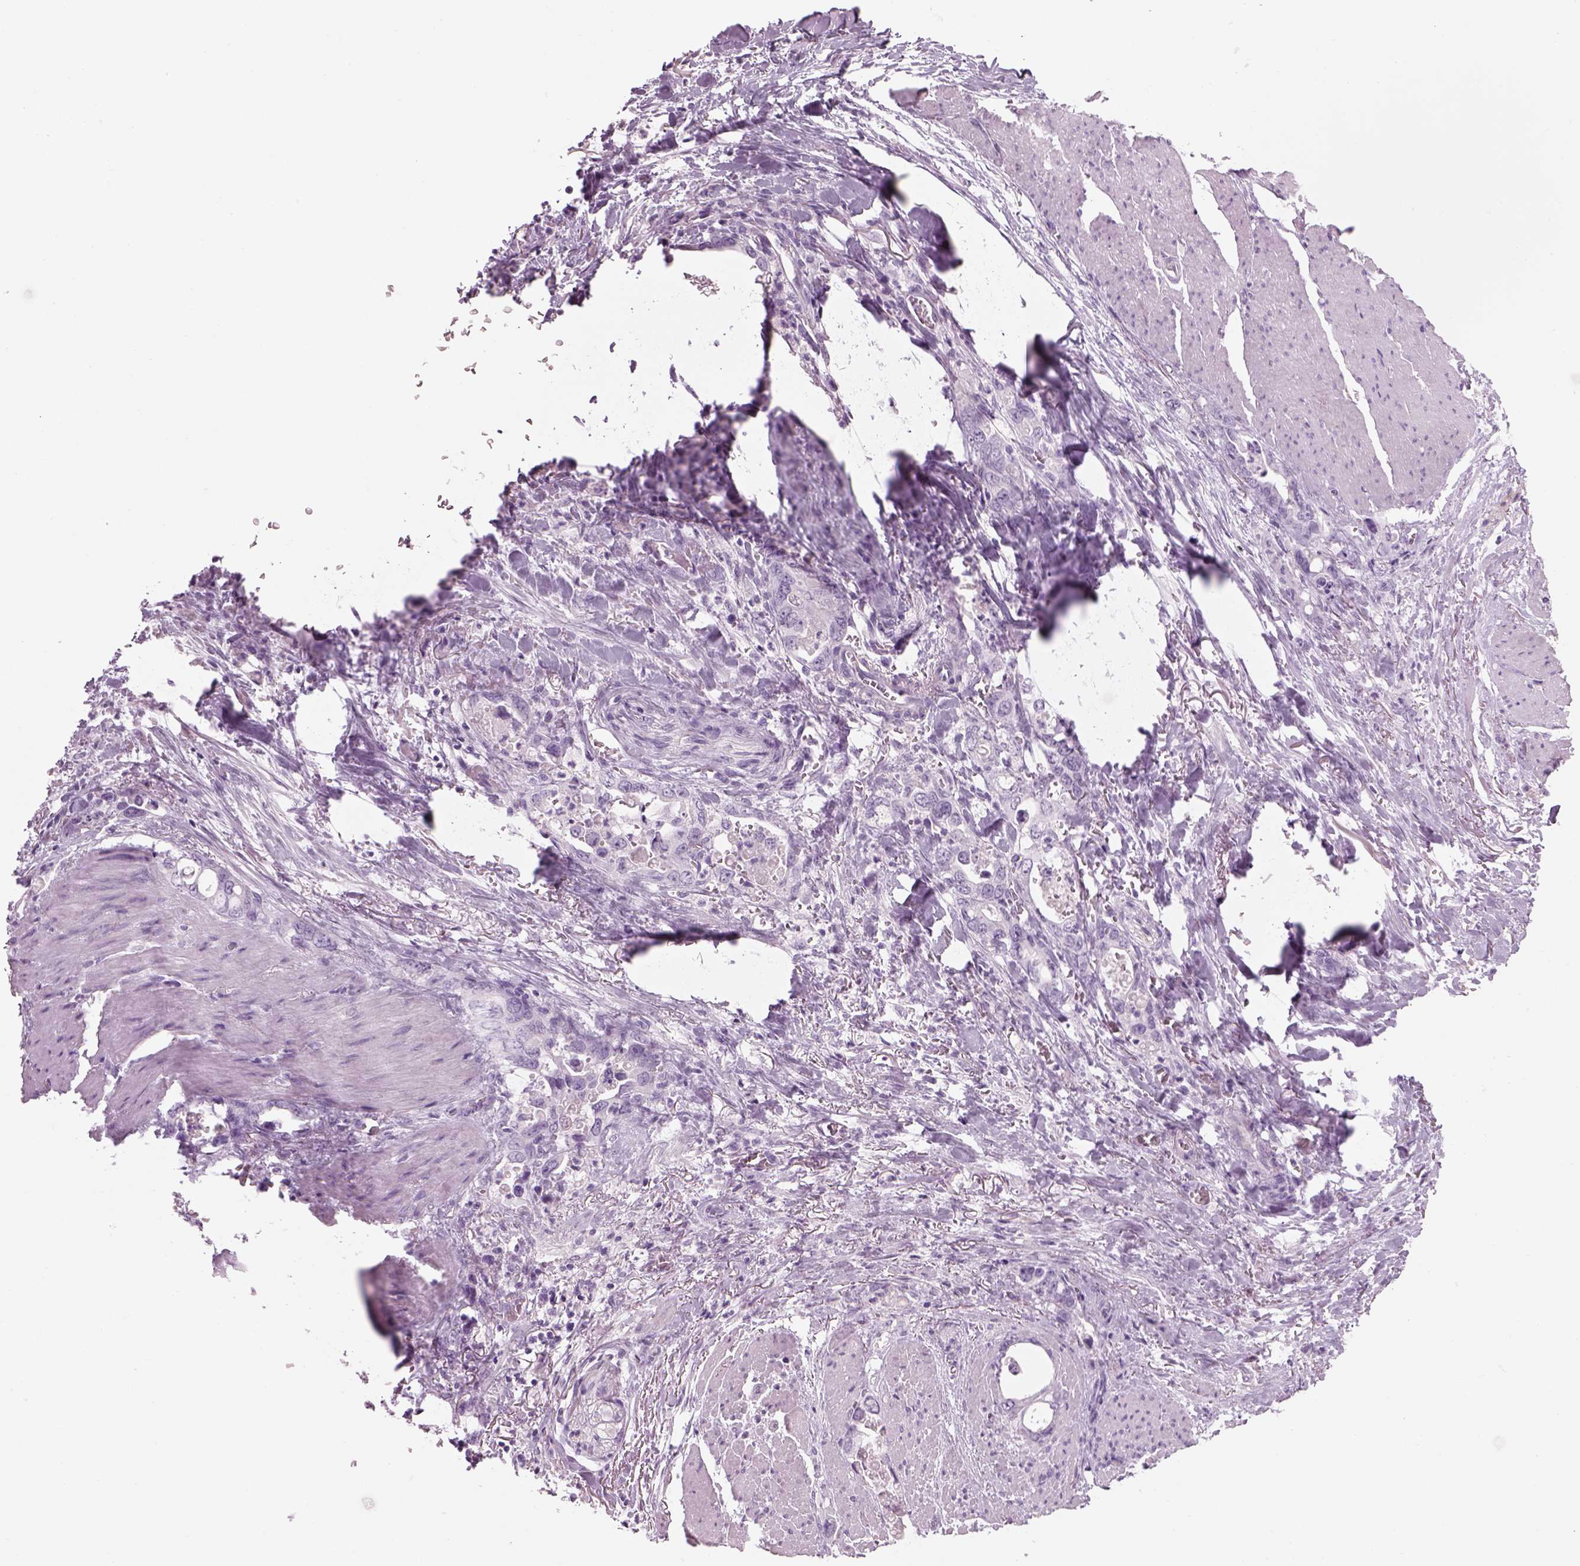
{"staining": {"intensity": "negative", "quantity": "none", "location": "none"}, "tissue": "stomach cancer", "cell_type": "Tumor cells", "image_type": "cancer", "snomed": [{"axis": "morphology", "description": "Normal tissue, NOS"}, {"axis": "morphology", "description": "Adenocarcinoma, NOS"}, {"axis": "topography", "description": "Esophagus"}, {"axis": "topography", "description": "Stomach, upper"}], "caption": "Immunohistochemistry (IHC) of human stomach adenocarcinoma demonstrates no staining in tumor cells.", "gene": "GAS2L2", "patient": {"sex": "male", "age": 74}}